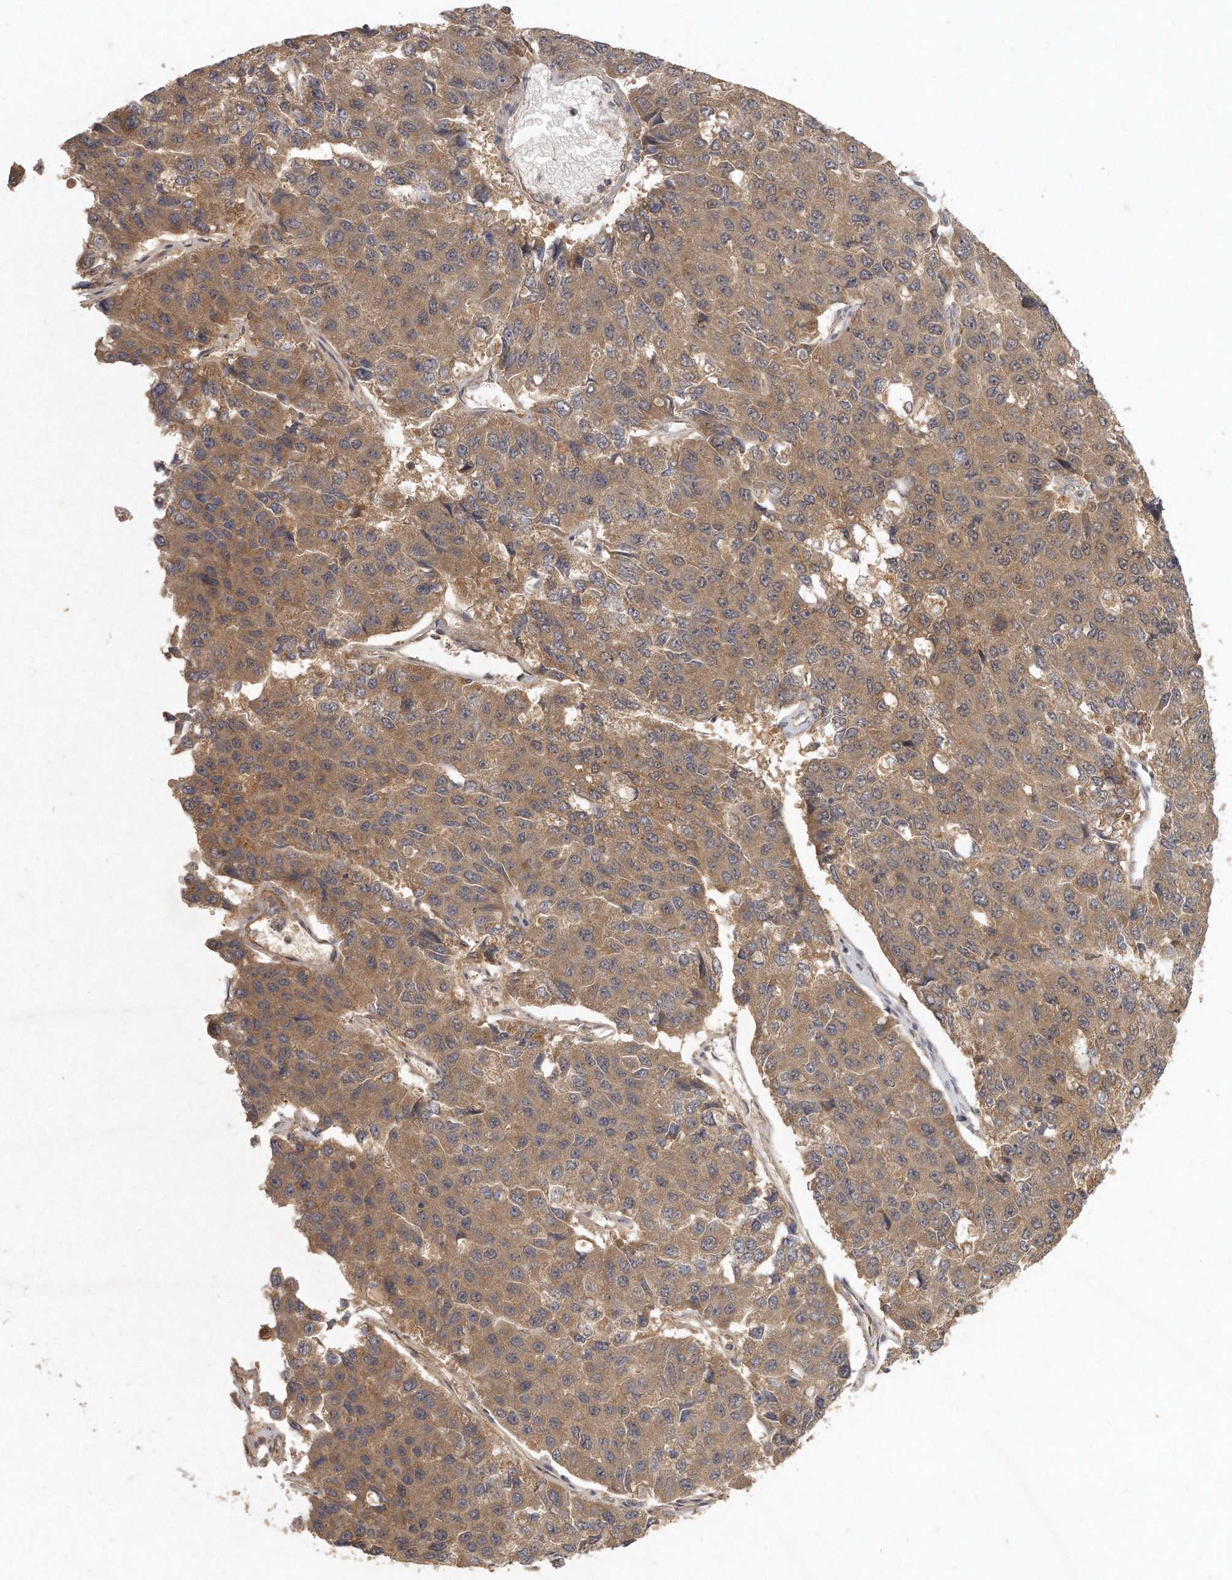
{"staining": {"intensity": "moderate", "quantity": ">75%", "location": "cytoplasmic/membranous"}, "tissue": "pancreatic cancer", "cell_type": "Tumor cells", "image_type": "cancer", "snomed": [{"axis": "morphology", "description": "Adenocarcinoma, NOS"}, {"axis": "topography", "description": "Pancreas"}], "caption": "Immunohistochemistry (DAB) staining of pancreatic cancer (adenocarcinoma) displays moderate cytoplasmic/membranous protein staining in about >75% of tumor cells. The protein of interest is stained brown, and the nuclei are stained in blue (DAB IHC with brightfield microscopy, high magnification).", "gene": "LGALS8", "patient": {"sex": "male", "age": 50}}